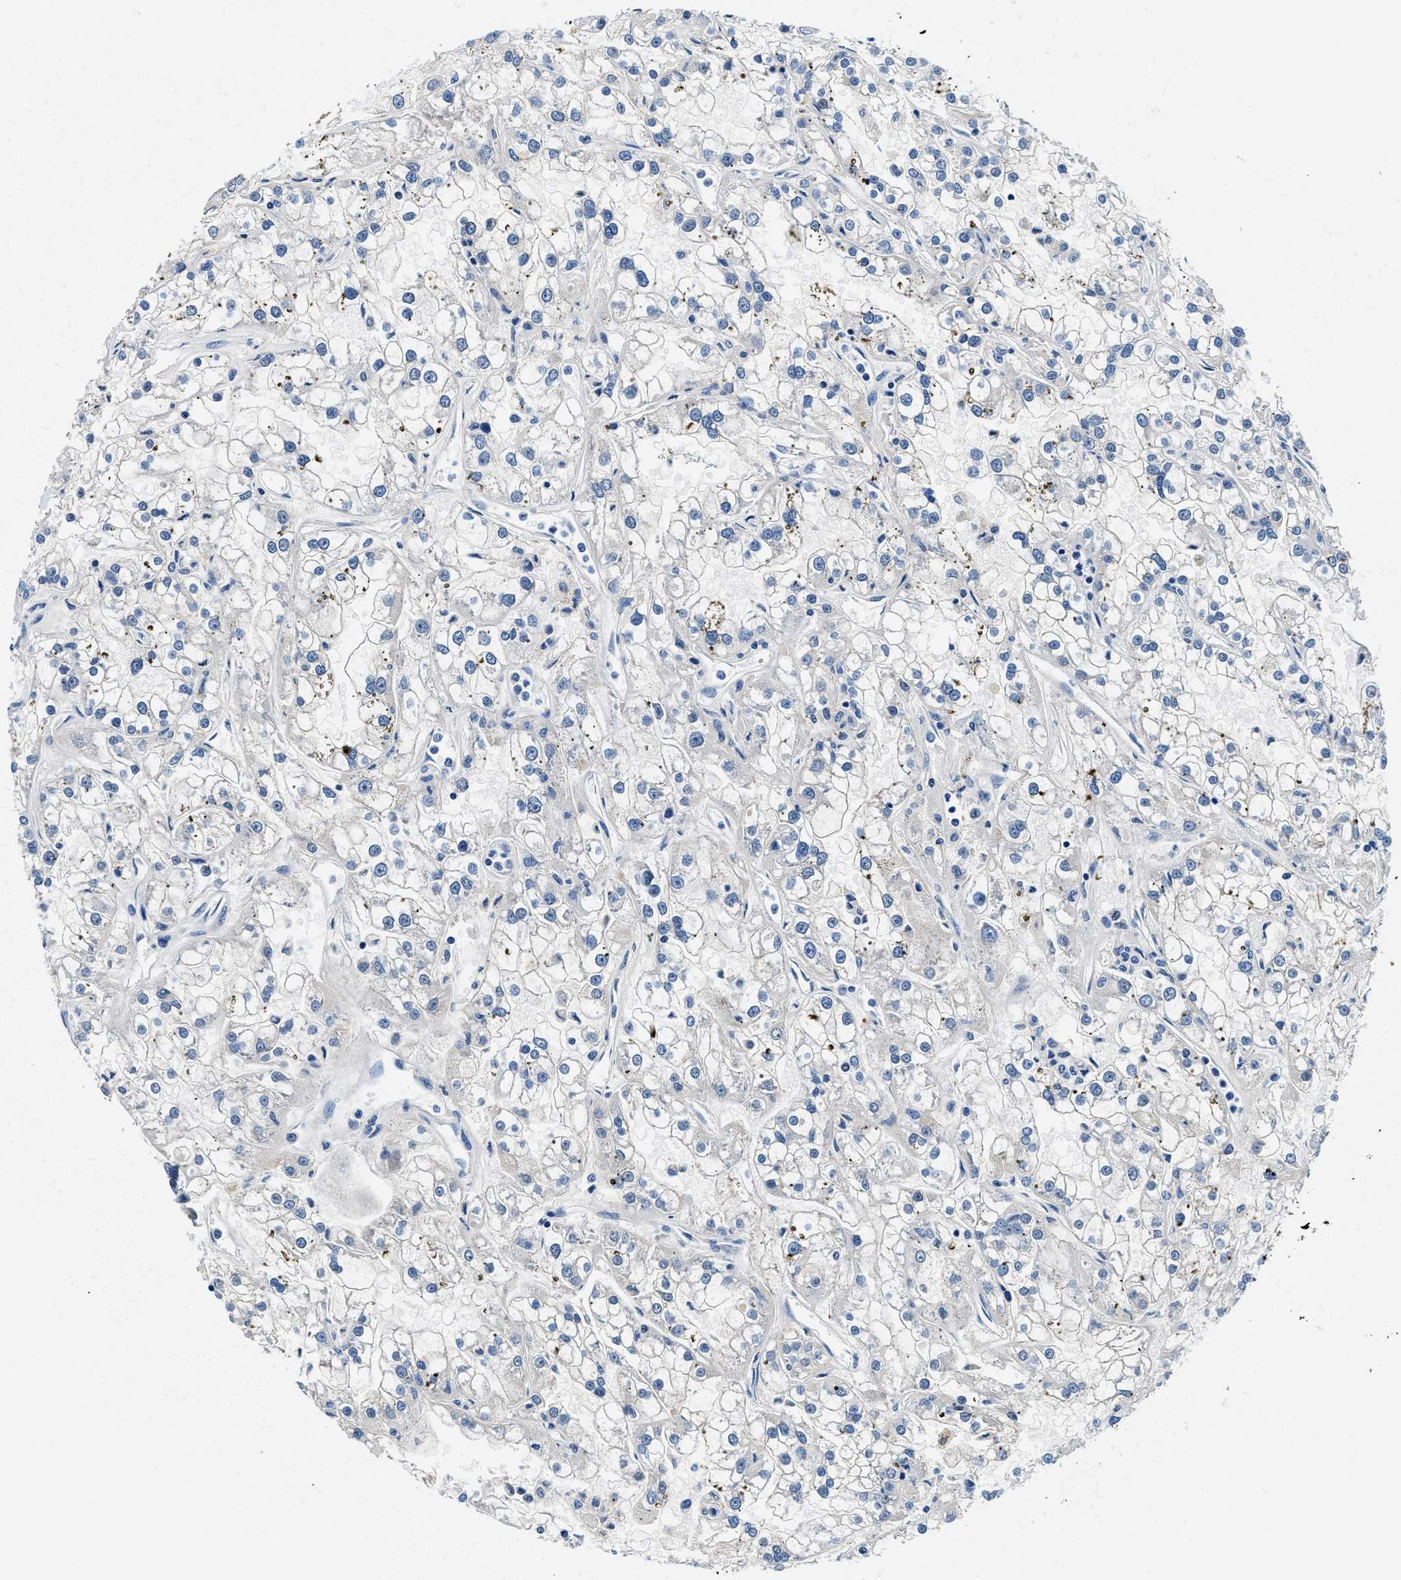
{"staining": {"intensity": "negative", "quantity": "none", "location": "none"}, "tissue": "renal cancer", "cell_type": "Tumor cells", "image_type": "cancer", "snomed": [{"axis": "morphology", "description": "Adenocarcinoma, NOS"}, {"axis": "topography", "description": "Kidney"}], "caption": "Immunohistochemistry (IHC) image of adenocarcinoma (renal) stained for a protein (brown), which displays no positivity in tumor cells.", "gene": "ZFAND3", "patient": {"sex": "female", "age": 52}}